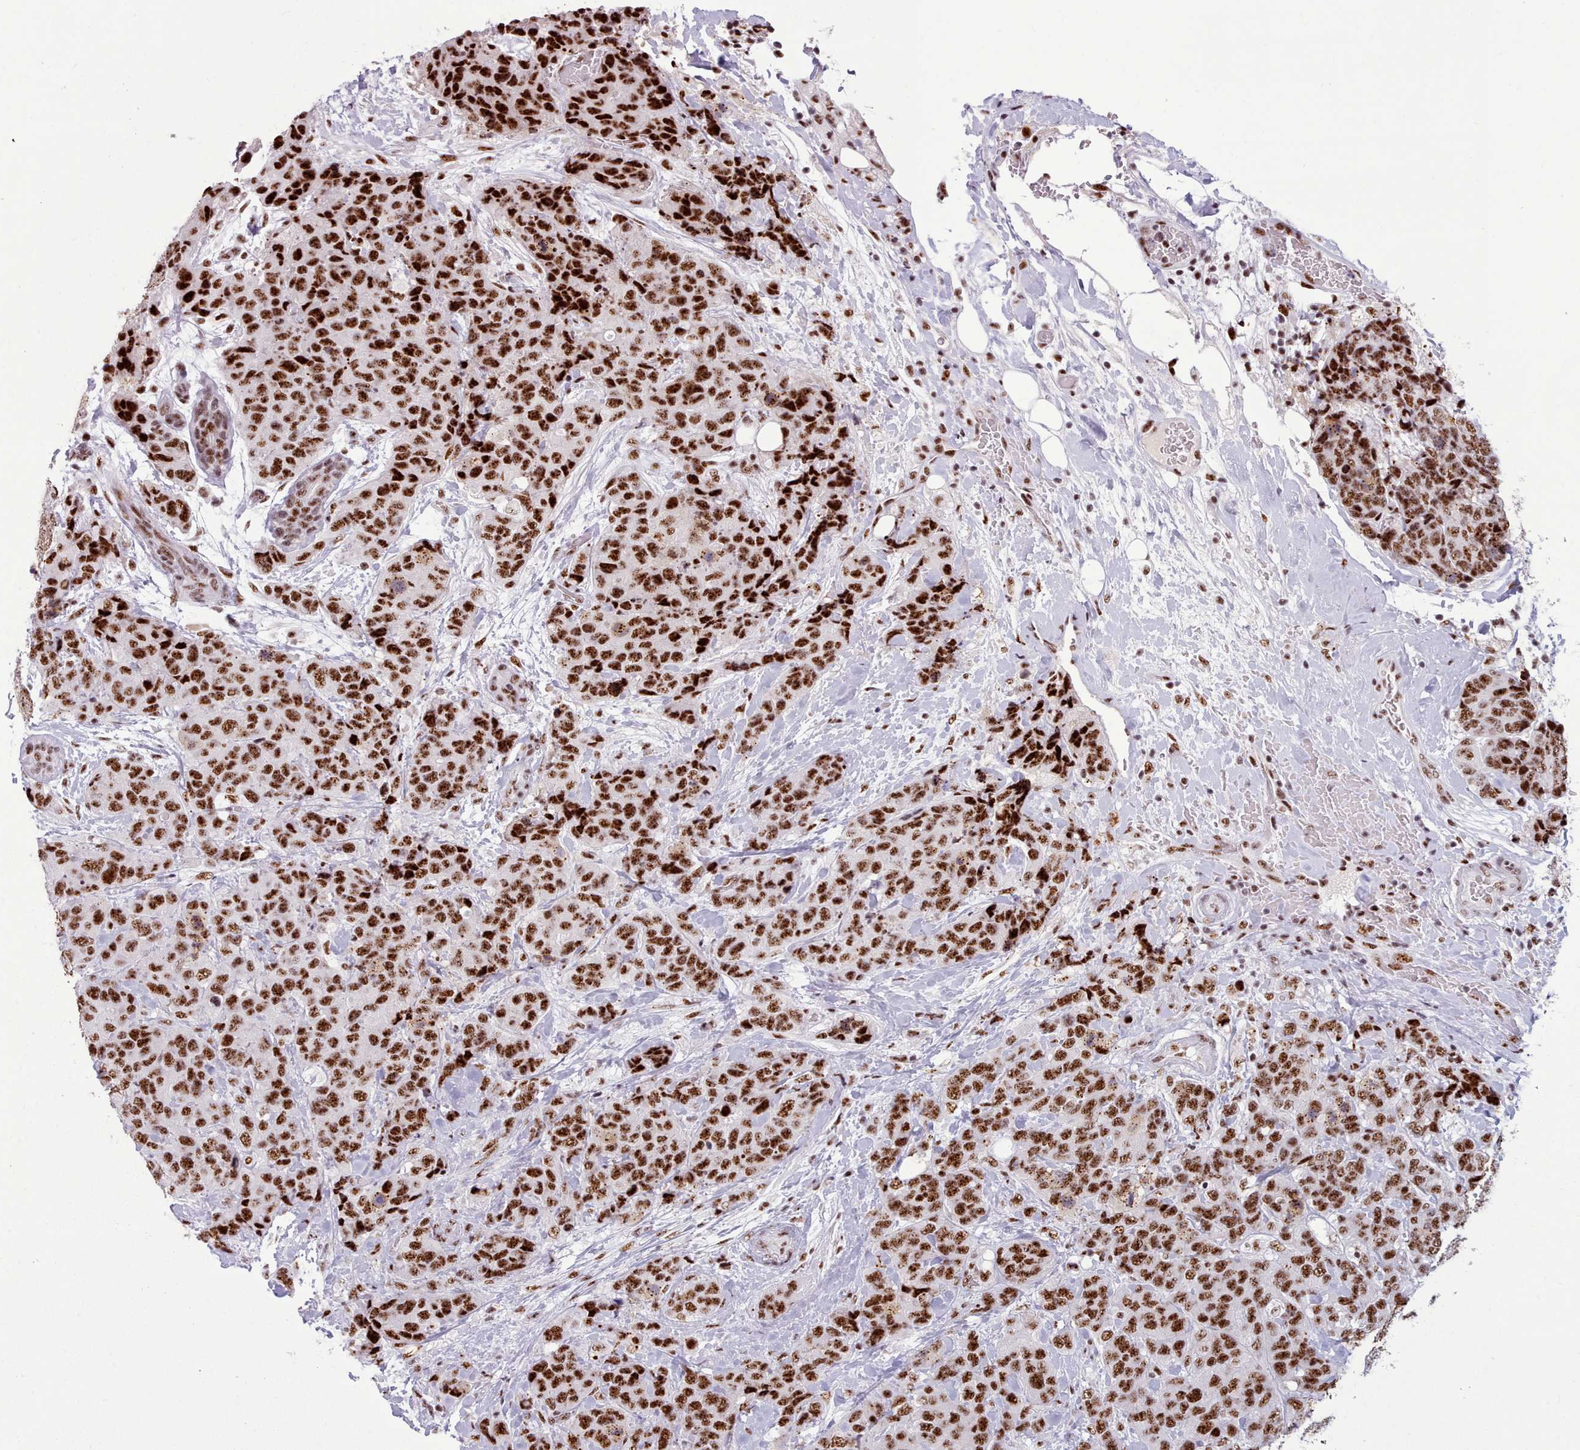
{"staining": {"intensity": "strong", "quantity": ">75%", "location": "nuclear"}, "tissue": "breast cancer", "cell_type": "Tumor cells", "image_type": "cancer", "snomed": [{"axis": "morphology", "description": "Lobular carcinoma"}, {"axis": "topography", "description": "Breast"}], "caption": "Immunohistochemical staining of human breast cancer (lobular carcinoma) exhibits strong nuclear protein positivity in about >75% of tumor cells.", "gene": "TMEM35B", "patient": {"sex": "female", "age": 59}}